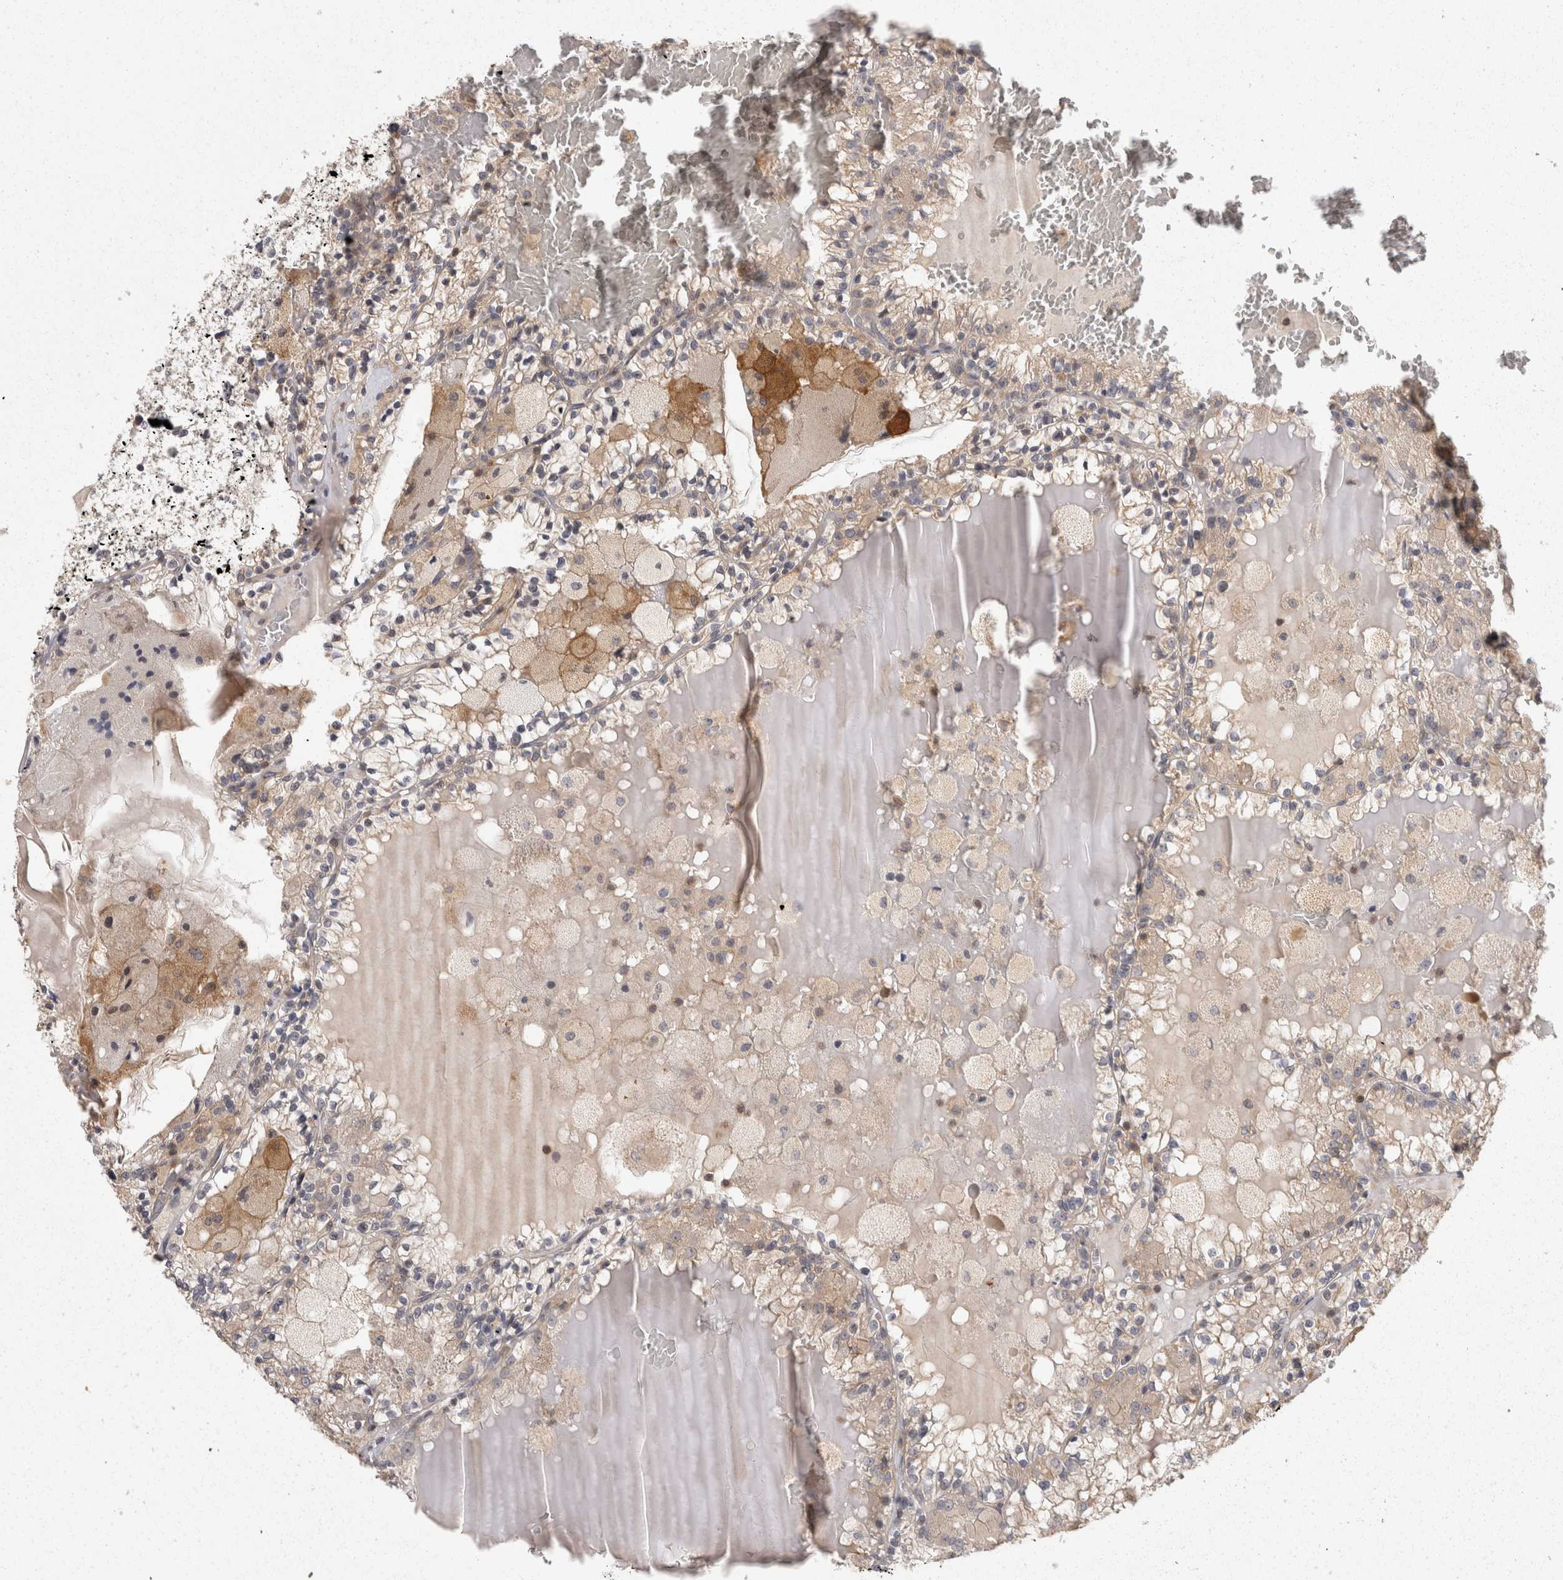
{"staining": {"intensity": "weak", "quantity": "25%-75%", "location": "cytoplasmic/membranous"}, "tissue": "renal cancer", "cell_type": "Tumor cells", "image_type": "cancer", "snomed": [{"axis": "morphology", "description": "Adenocarcinoma, NOS"}, {"axis": "topography", "description": "Kidney"}], "caption": "Adenocarcinoma (renal) tissue displays weak cytoplasmic/membranous staining in approximately 25%-75% of tumor cells, visualized by immunohistochemistry. (Stains: DAB in brown, nuclei in blue, Microscopy: brightfield microscopy at high magnification).", "gene": "ACAT2", "patient": {"sex": "female", "age": 56}}